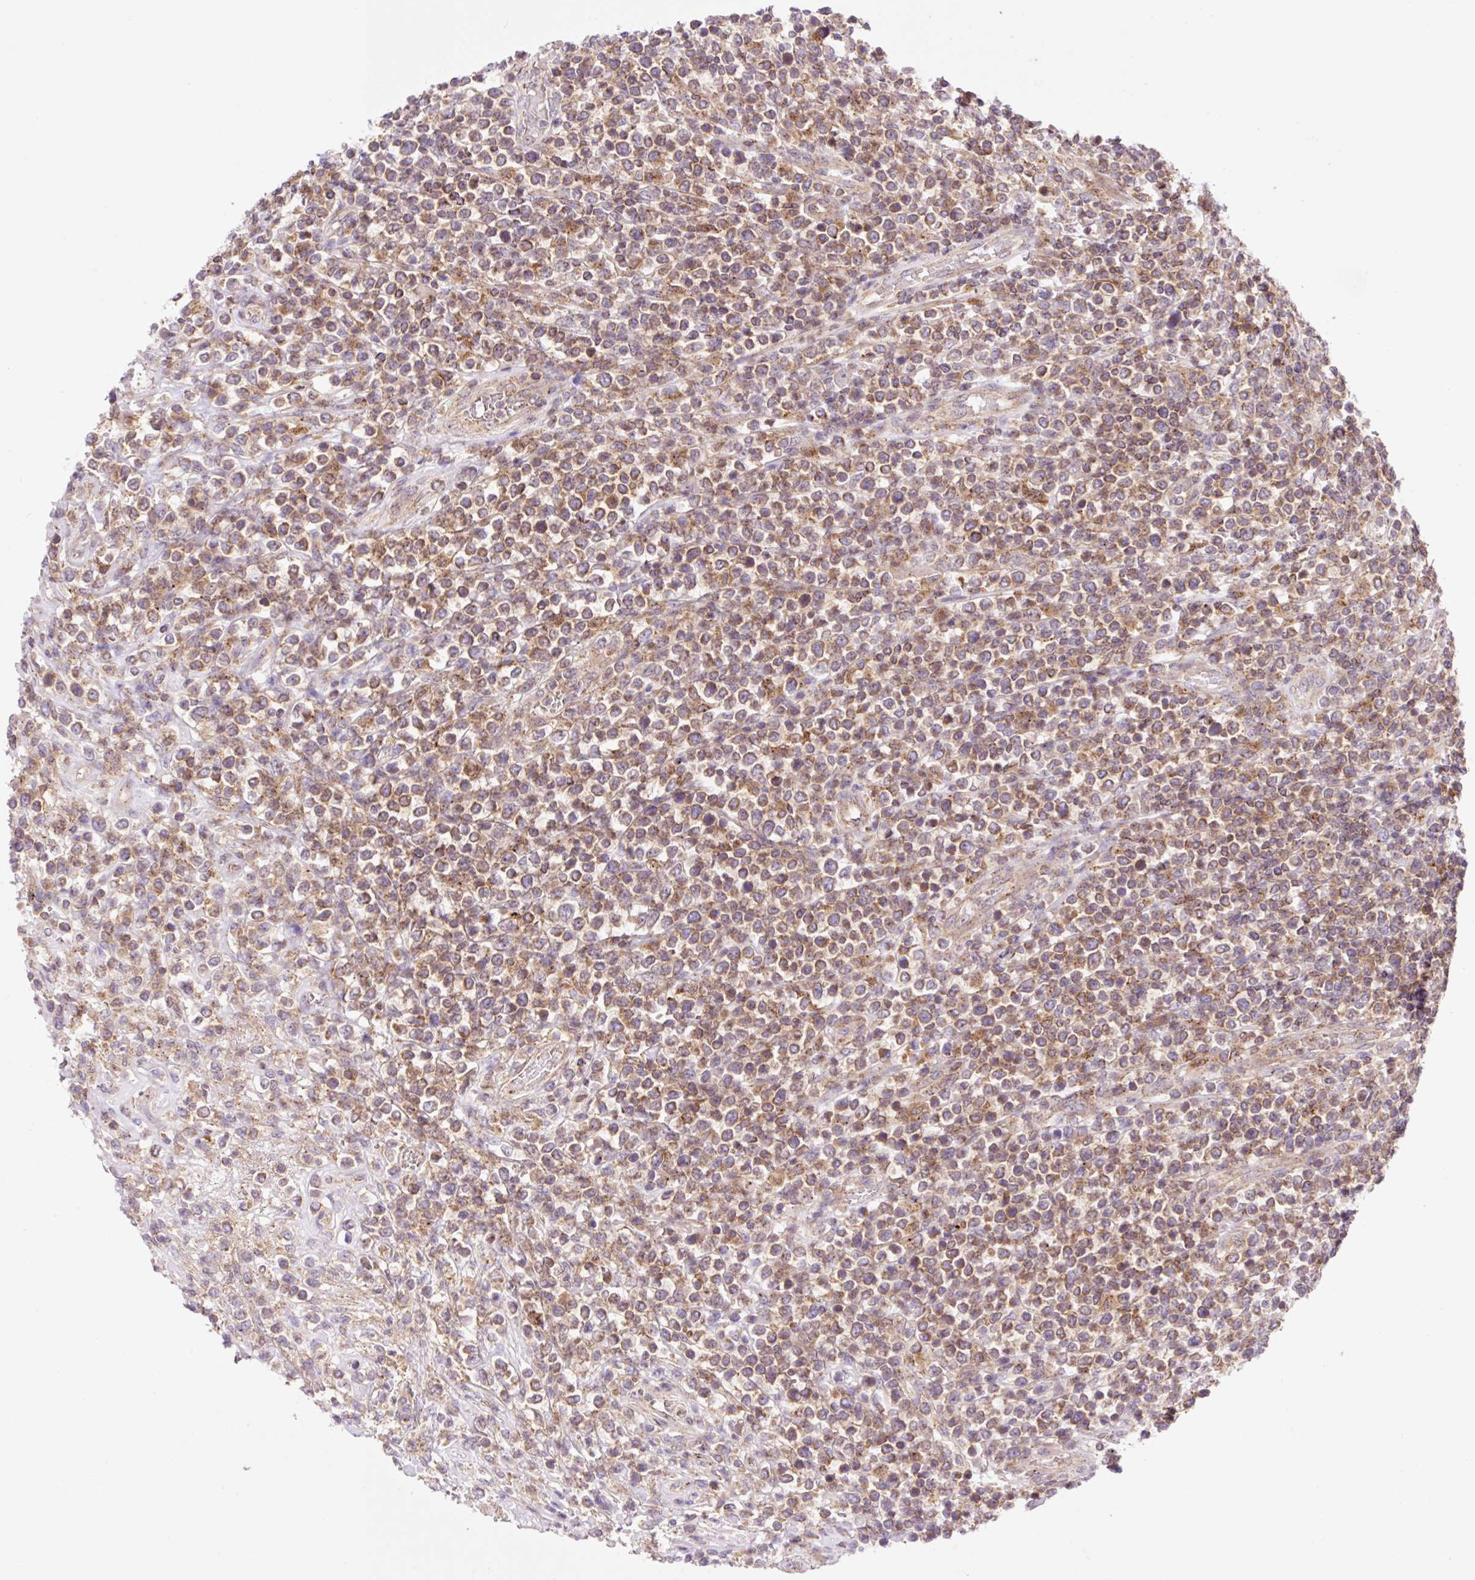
{"staining": {"intensity": "moderate", "quantity": ">75%", "location": "cytoplasmic/membranous"}, "tissue": "lymphoma", "cell_type": "Tumor cells", "image_type": "cancer", "snomed": [{"axis": "morphology", "description": "Malignant lymphoma, non-Hodgkin's type, High grade"}, {"axis": "topography", "description": "Soft tissue"}], "caption": "This is a photomicrograph of immunohistochemistry (IHC) staining of high-grade malignant lymphoma, non-Hodgkin's type, which shows moderate expression in the cytoplasmic/membranous of tumor cells.", "gene": "VPS4A", "patient": {"sex": "female", "age": 56}}